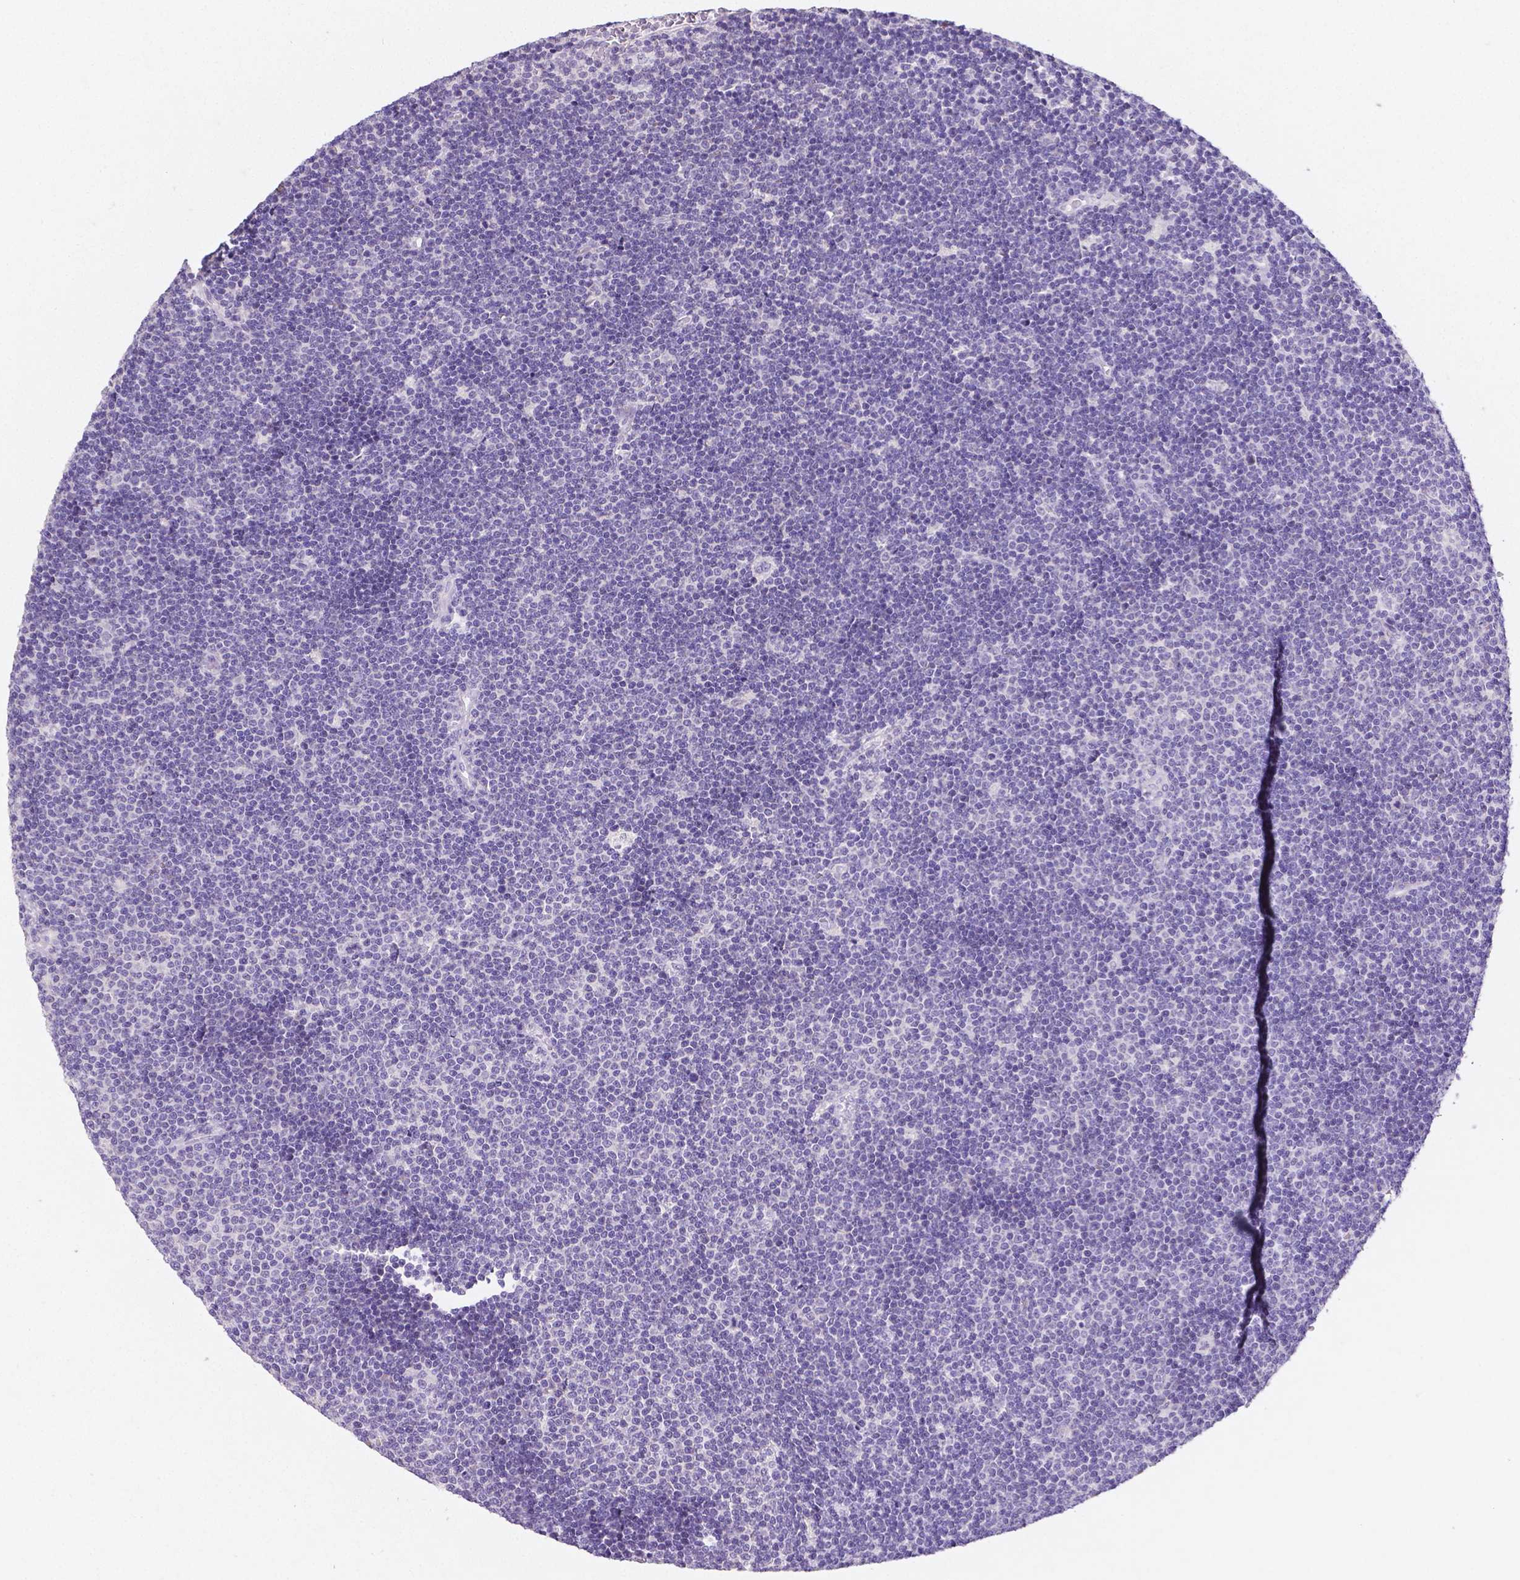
{"staining": {"intensity": "negative", "quantity": "none", "location": "none"}, "tissue": "lymphoma", "cell_type": "Tumor cells", "image_type": "cancer", "snomed": [{"axis": "morphology", "description": "Malignant lymphoma, non-Hodgkin's type, Low grade"}, {"axis": "topography", "description": "Brain"}], "caption": "Tumor cells are negative for protein expression in human malignant lymphoma, non-Hodgkin's type (low-grade). The staining was performed using DAB to visualize the protein expression in brown, while the nuclei were stained in blue with hematoxylin (Magnification: 20x).", "gene": "SATB2", "patient": {"sex": "female", "age": 66}}